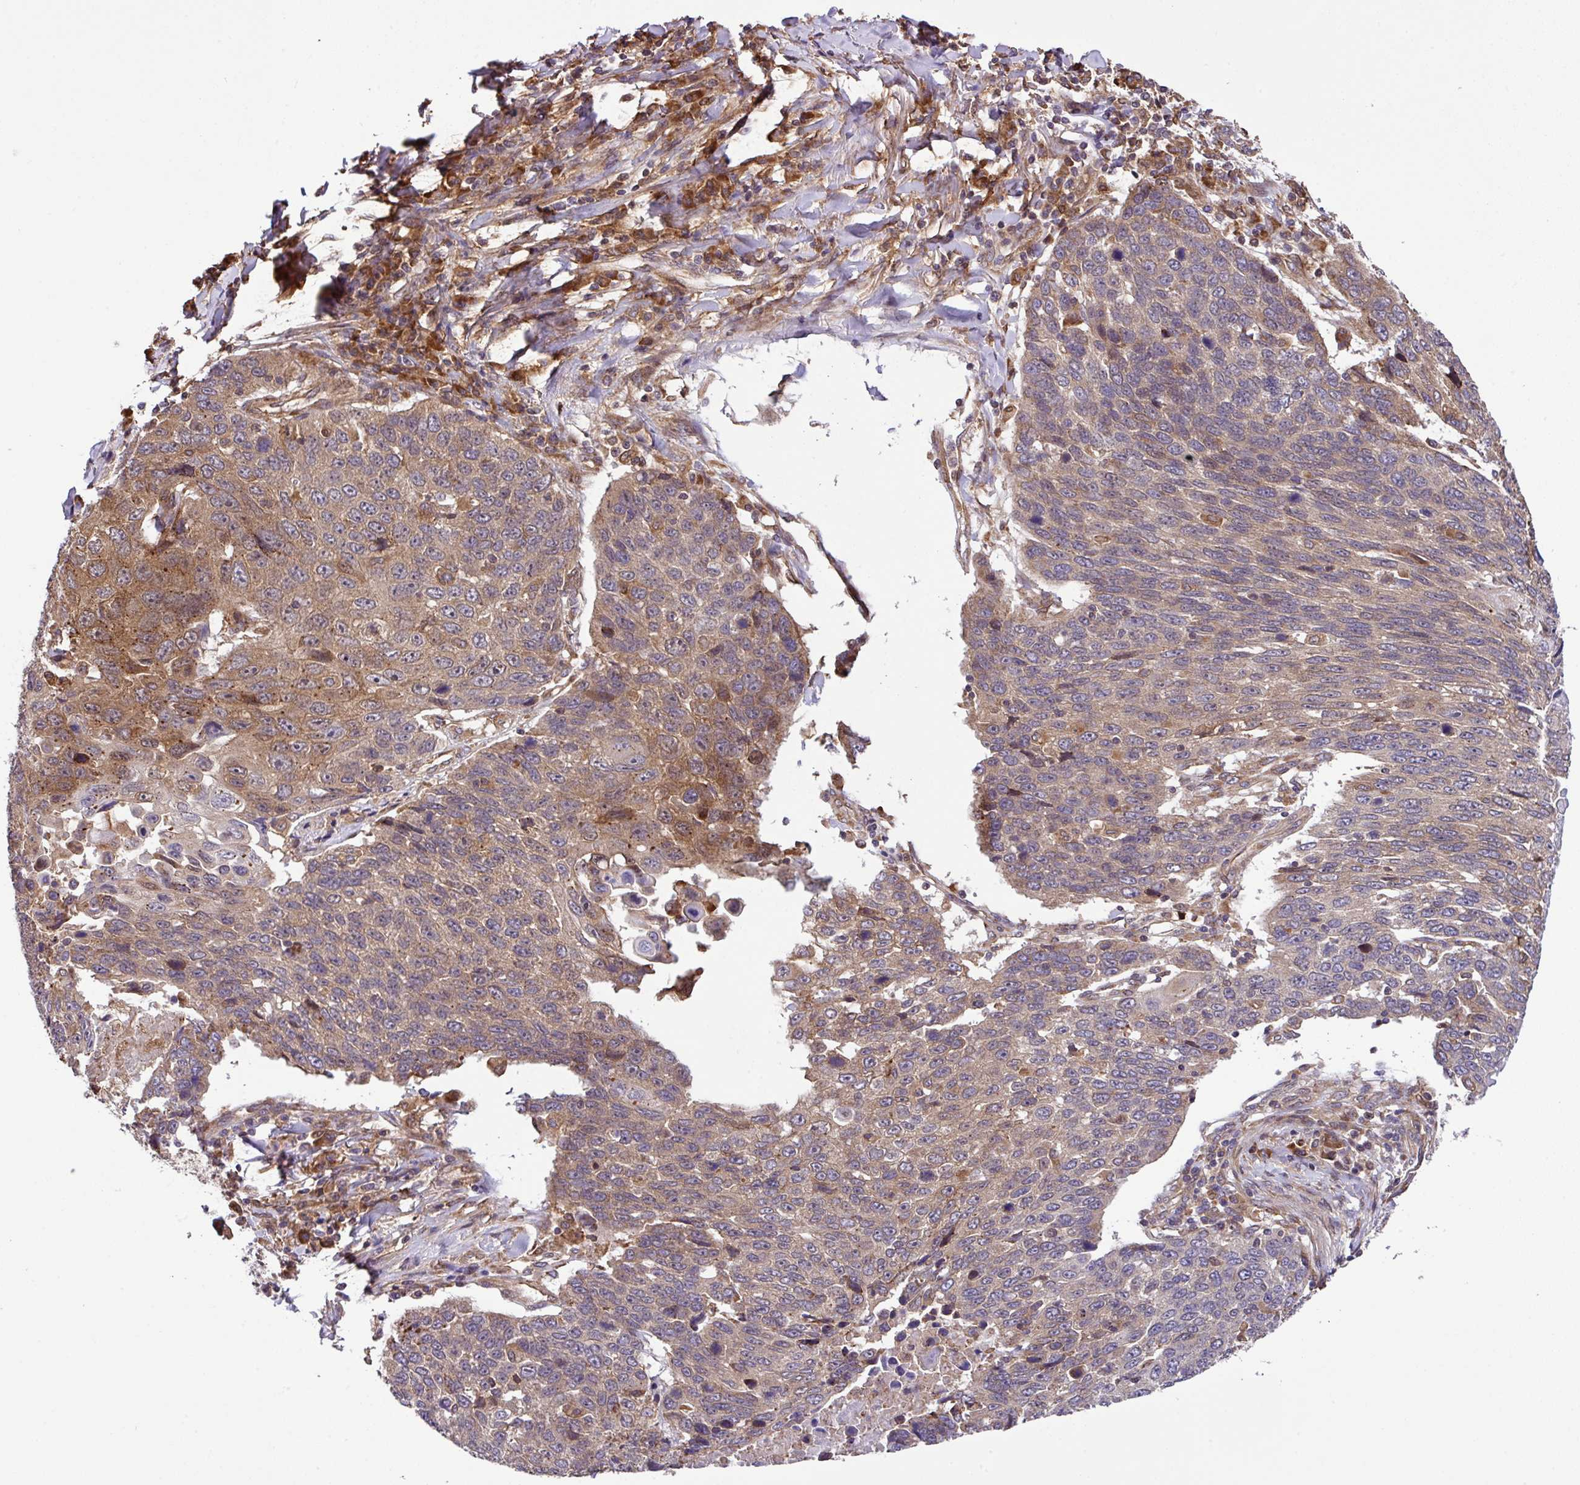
{"staining": {"intensity": "moderate", "quantity": "25%-75%", "location": "cytoplasmic/membranous"}, "tissue": "lung cancer", "cell_type": "Tumor cells", "image_type": "cancer", "snomed": [{"axis": "morphology", "description": "Squamous cell carcinoma, NOS"}, {"axis": "topography", "description": "Lung"}], "caption": "Immunohistochemical staining of lung cancer (squamous cell carcinoma) demonstrates moderate cytoplasmic/membranous protein positivity in approximately 25%-75% of tumor cells.", "gene": "DLGAP4", "patient": {"sex": "male", "age": 66}}